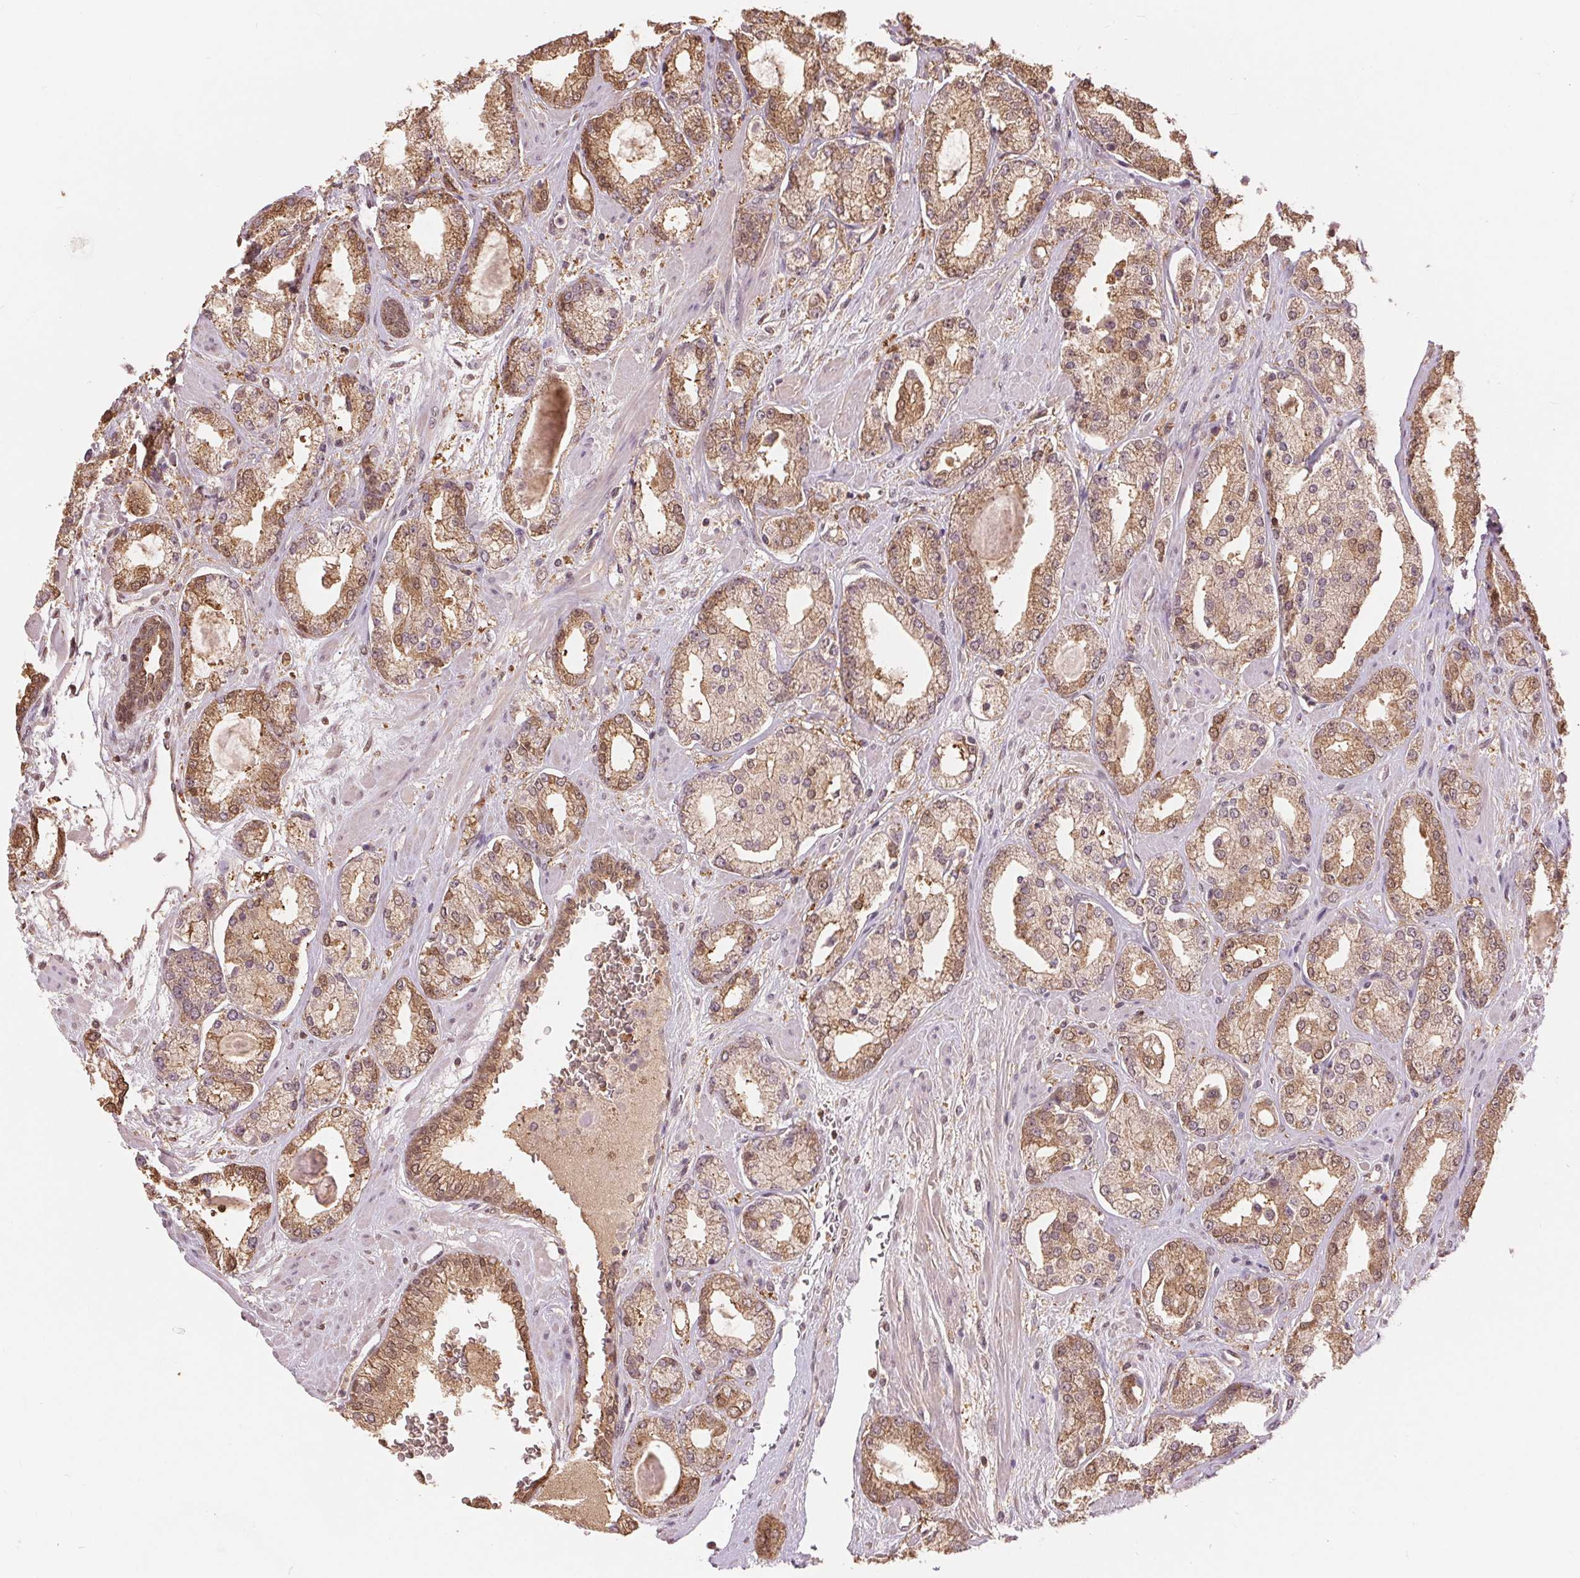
{"staining": {"intensity": "moderate", "quantity": ">75%", "location": "cytoplasmic/membranous,nuclear"}, "tissue": "prostate cancer", "cell_type": "Tumor cells", "image_type": "cancer", "snomed": [{"axis": "morphology", "description": "Adenocarcinoma, High grade"}, {"axis": "topography", "description": "Prostate"}], "caption": "Human prostate adenocarcinoma (high-grade) stained for a protein (brown) displays moderate cytoplasmic/membranous and nuclear positive staining in about >75% of tumor cells.", "gene": "TMEM273", "patient": {"sex": "male", "age": 64}}